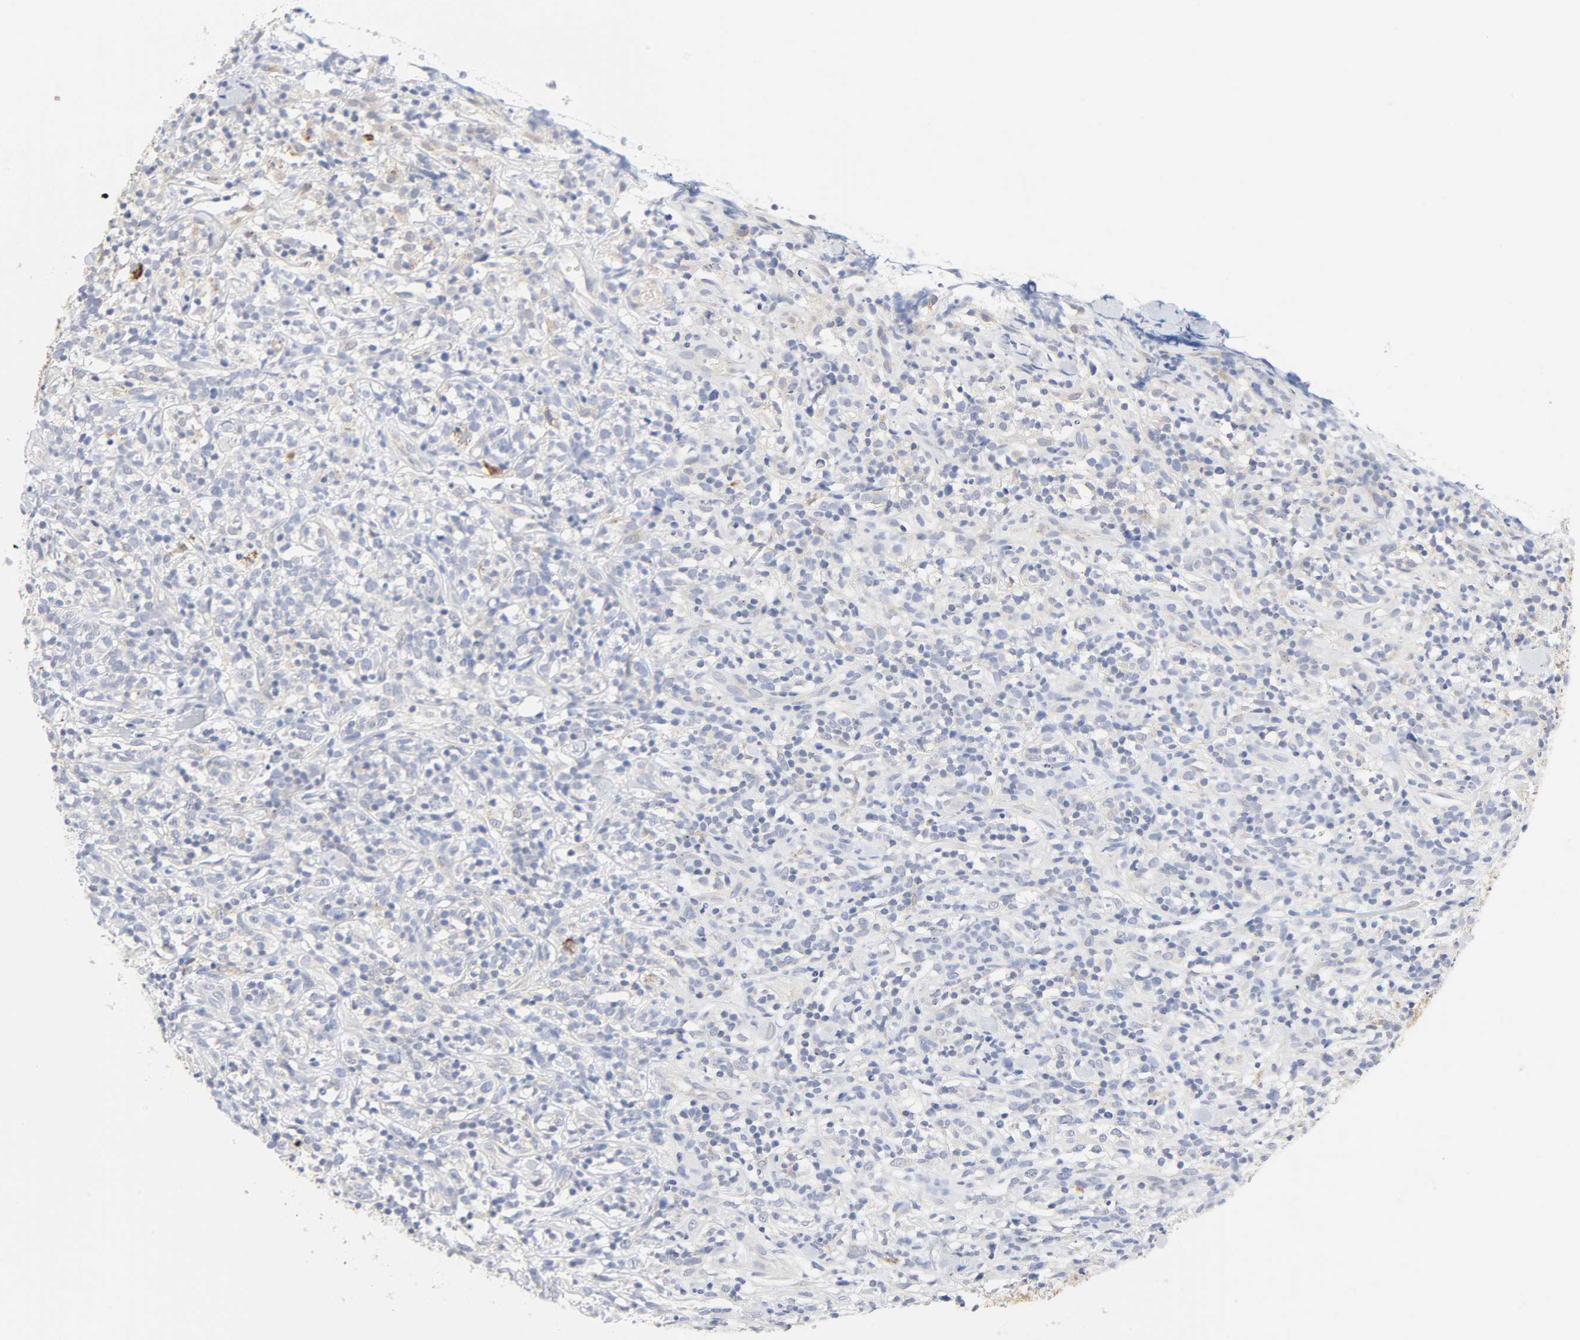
{"staining": {"intensity": "negative", "quantity": "none", "location": "none"}, "tissue": "lymphoma", "cell_type": "Tumor cells", "image_type": "cancer", "snomed": [{"axis": "morphology", "description": "Malignant lymphoma, non-Hodgkin's type, High grade"}, {"axis": "topography", "description": "Lymph node"}], "caption": "Lymphoma was stained to show a protein in brown. There is no significant expression in tumor cells.", "gene": "MAGEB17", "patient": {"sex": "female", "age": 73}}